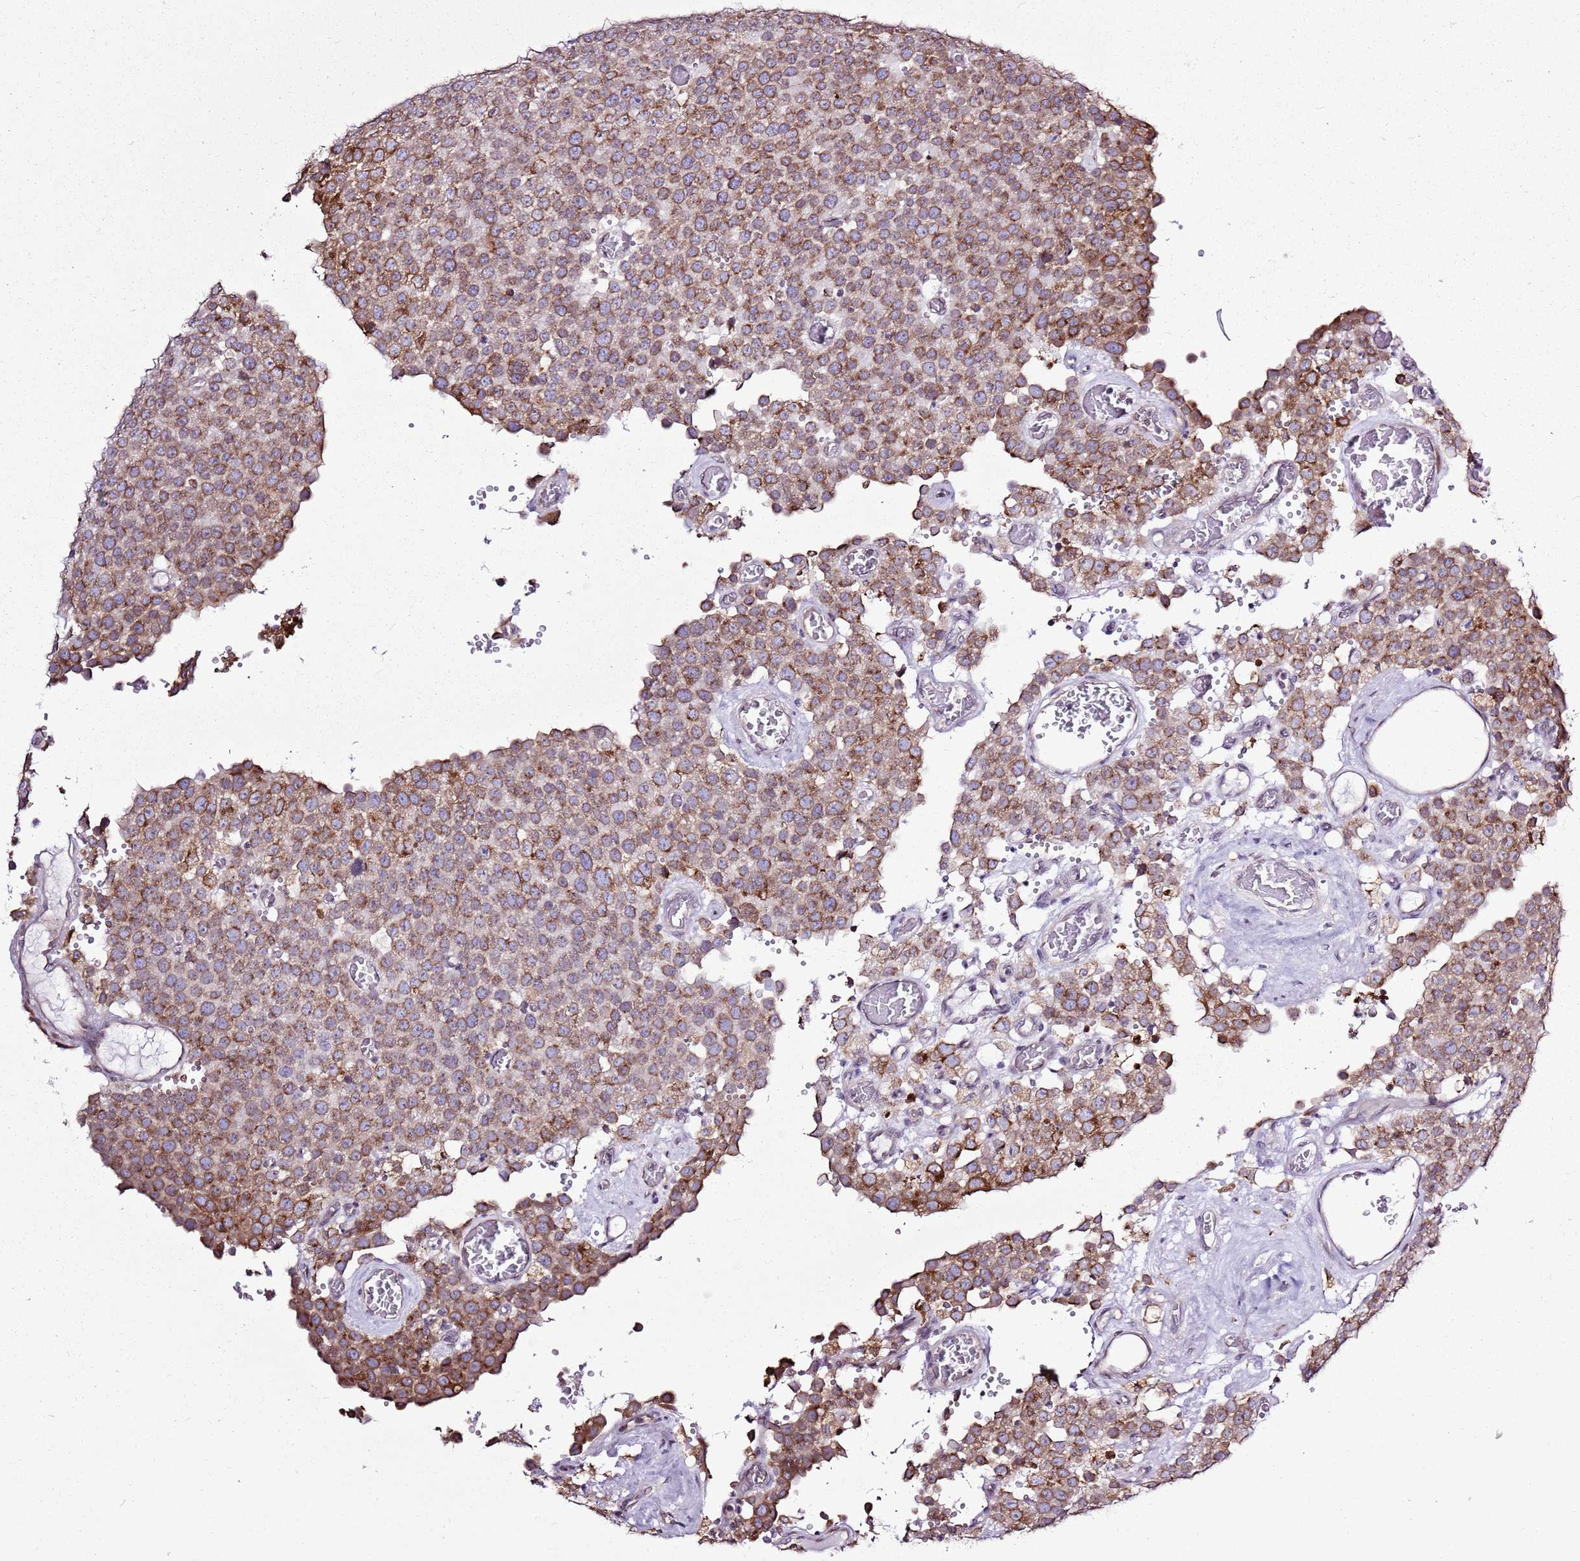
{"staining": {"intensity": "moderate", "quantity": ">75%", "location": "cytoplasmic/membranous"}, "tissue": "testis cancer", "cell_type": "Tumor cells", "image_type": "cancer", "snomed": [{"axis": "morphology", "description": "Normal tissue, NOS"}, {"axis": "morphology", "description": "Seminoma, NOS"}, {"axis": "topography", "description": "Testis"}], "caption": "A micrograph showing moderate cytoplasmic/membranous positivity in about >75% of tumor cells in testis seminoma, as visualized by brown immunohistochemical staining.", "gene": "TMED10", "patient": {"sex": "male", "age": 71}}